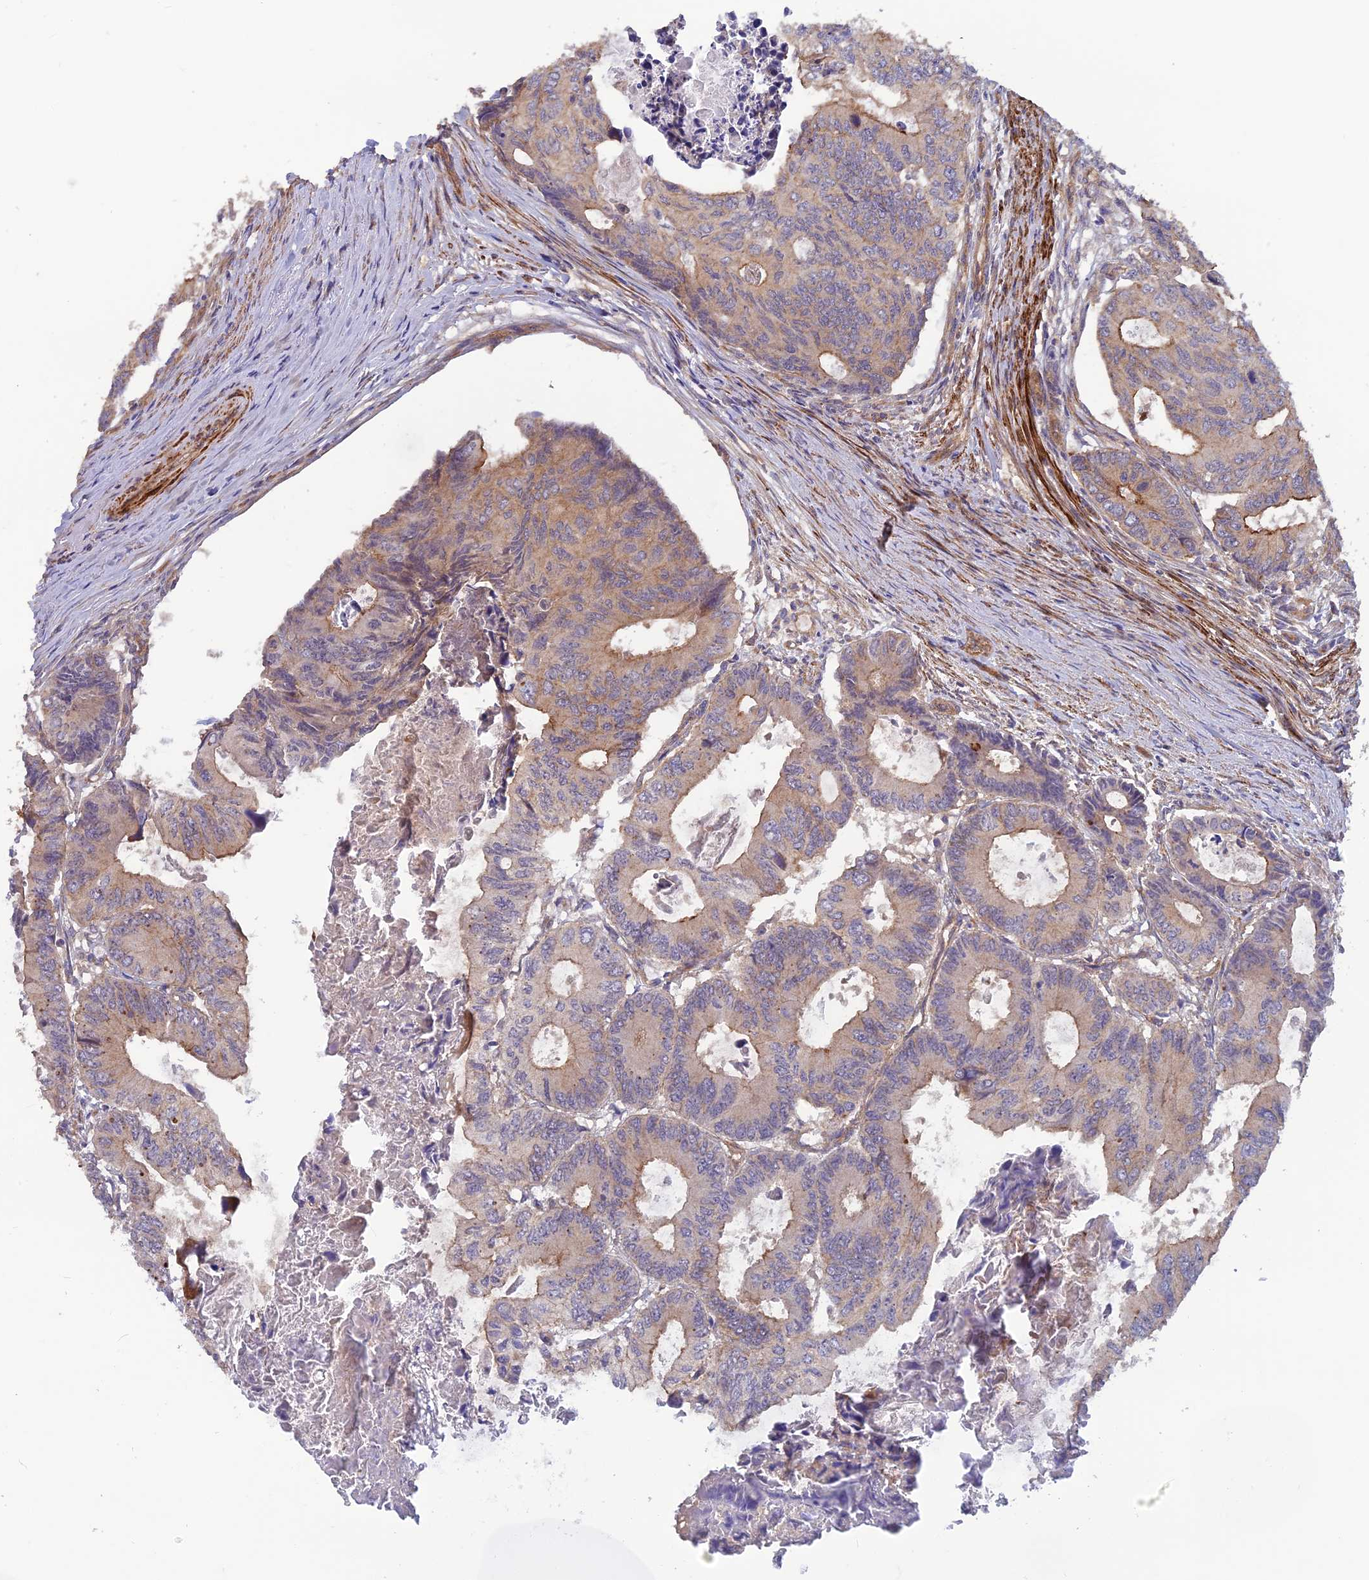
{"staining": {"intensity": "moderate", "quantity": ">75%", "location": "cytoplasmic/membranous"}, "tissue": "colorectal cancer", "cell_type": "Tumor cells", "image_type": "cancer", "snomed": [{"axis": "morphology", "description": "Adenocarcinoma, NOS"}, {"axis": "topography", "description": "Colon"}], "caption": "Moderate cytoplasmic/membranous staining for a protein is seen in approximately >75% of tumor cells of adenocarcinoma (colorectal) using immunohistochemistry (IHC).", "gene": "ADAMTS15", "patient": {"sex": "male", "age": 85}}